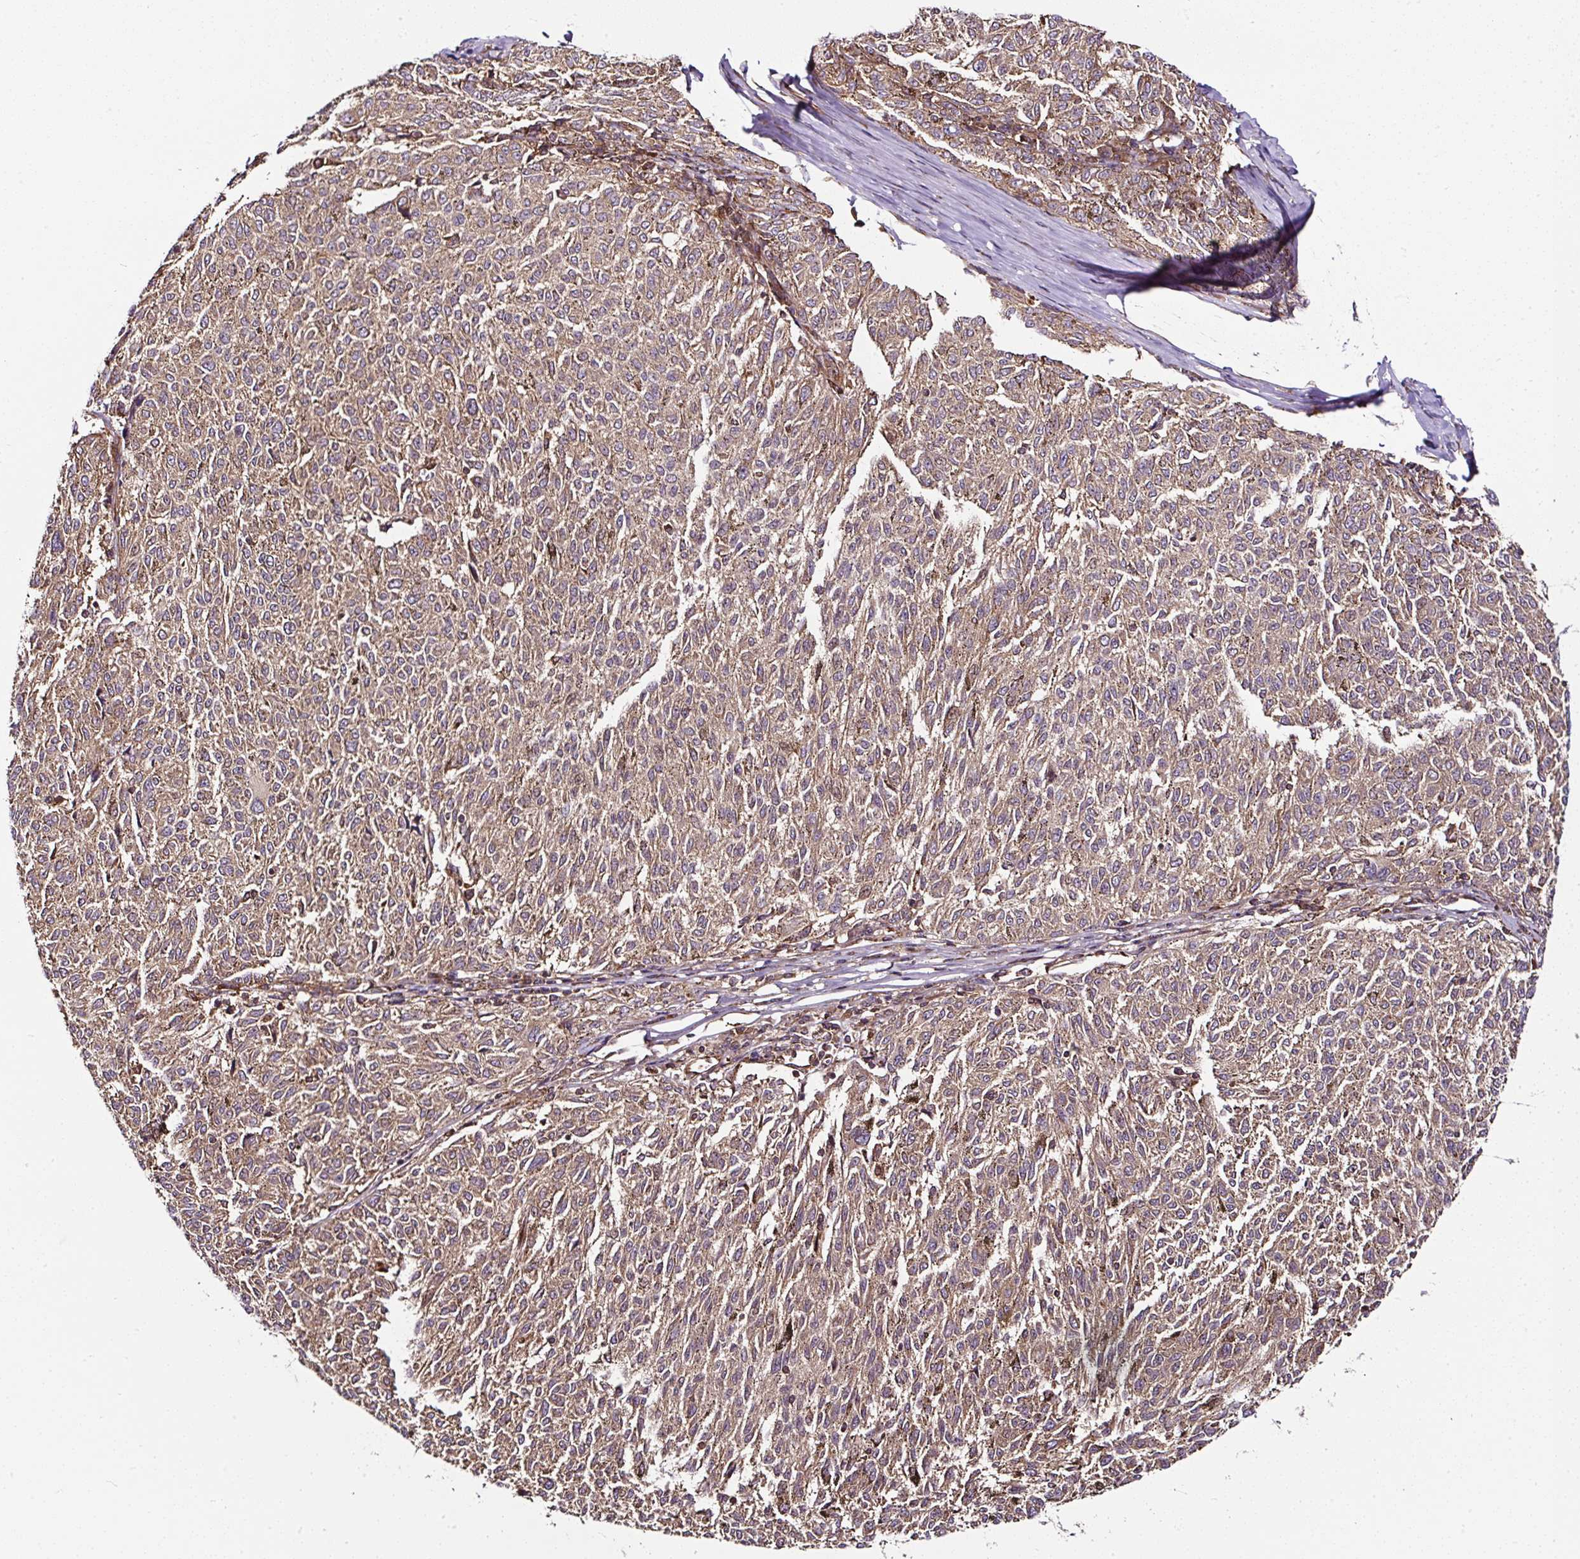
{"staining": {"intensity": "moderate", "quantity": "25%-75%", "location": "cytoplasmic/membranous"}, "tissue": "melanoma", "cell_type": "Tumor cells", "image_type": "cancer", "snomed": [{"axis": "morphology", "description": "Malignant melanoma, NOS"}, {"axis": "topography", "description": "Skin"}], "caption": "A brown stain highlights moderate cytoplasmic/membranous staining of a protein in human malignant melanoma tumor cells.", "gene": "KDM4E", "patient": {"sex": "female", "age": 72}}